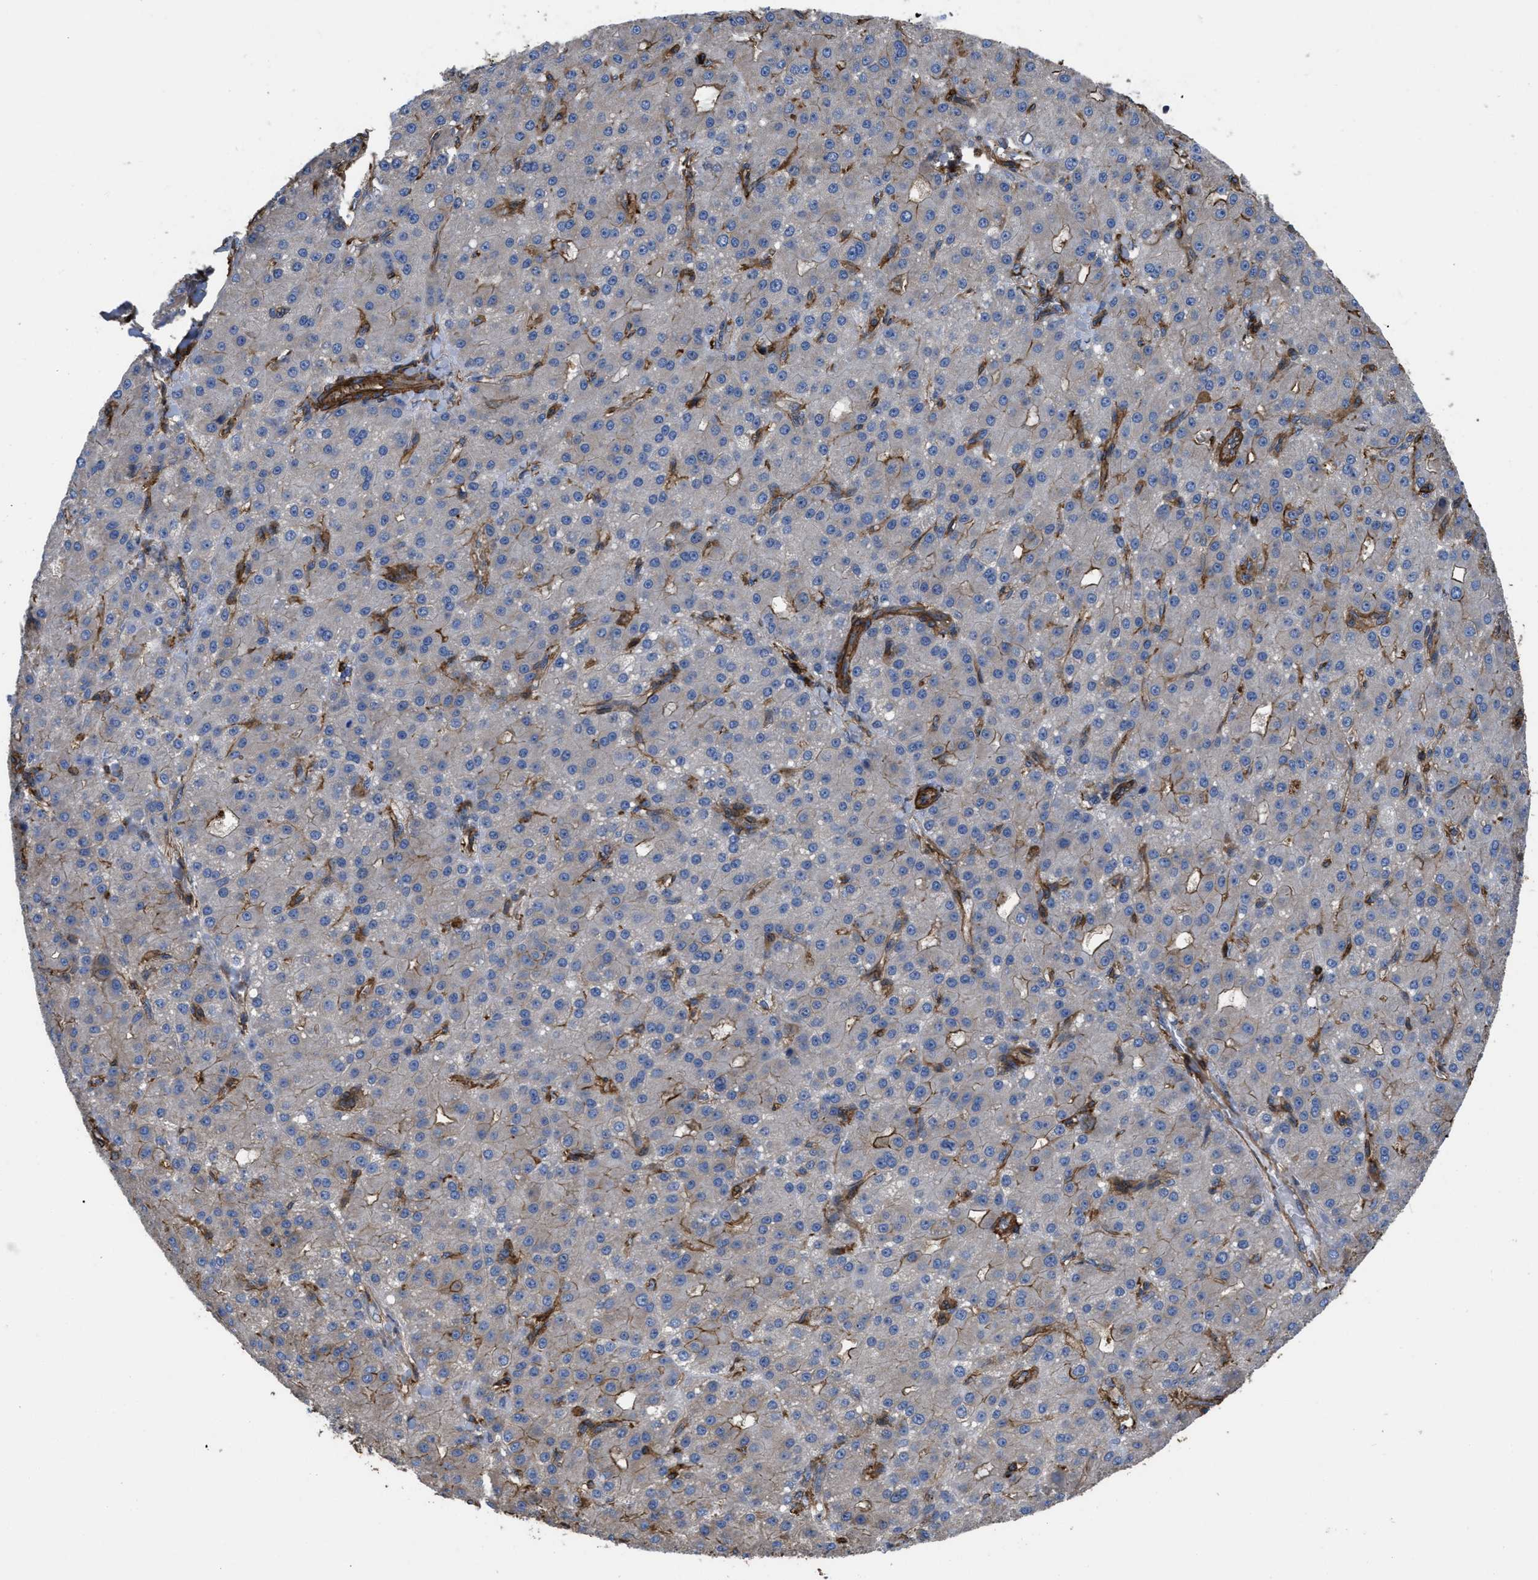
{"staining": {"intensity": "moderate", "quantity": "<25%", "location": "cytoplasmic/membranous"}, "tissue": "liver cancer", "cell_type": "Tumor cells", "image_type": "cancer", "snomed": [{"axis": "morphology", "description": "Carcinoma, Hepatocellular, NOS"}, {"axis": "topography", "description": "Liver"}], "caption": "Moderate cytoplasmic/membranous expression for a protein is identified in approximately <25% of tumor cells of liver cancer using IHC.", "gene": "SCUBE2", "patient": {"sex": "male", "age": 67}}